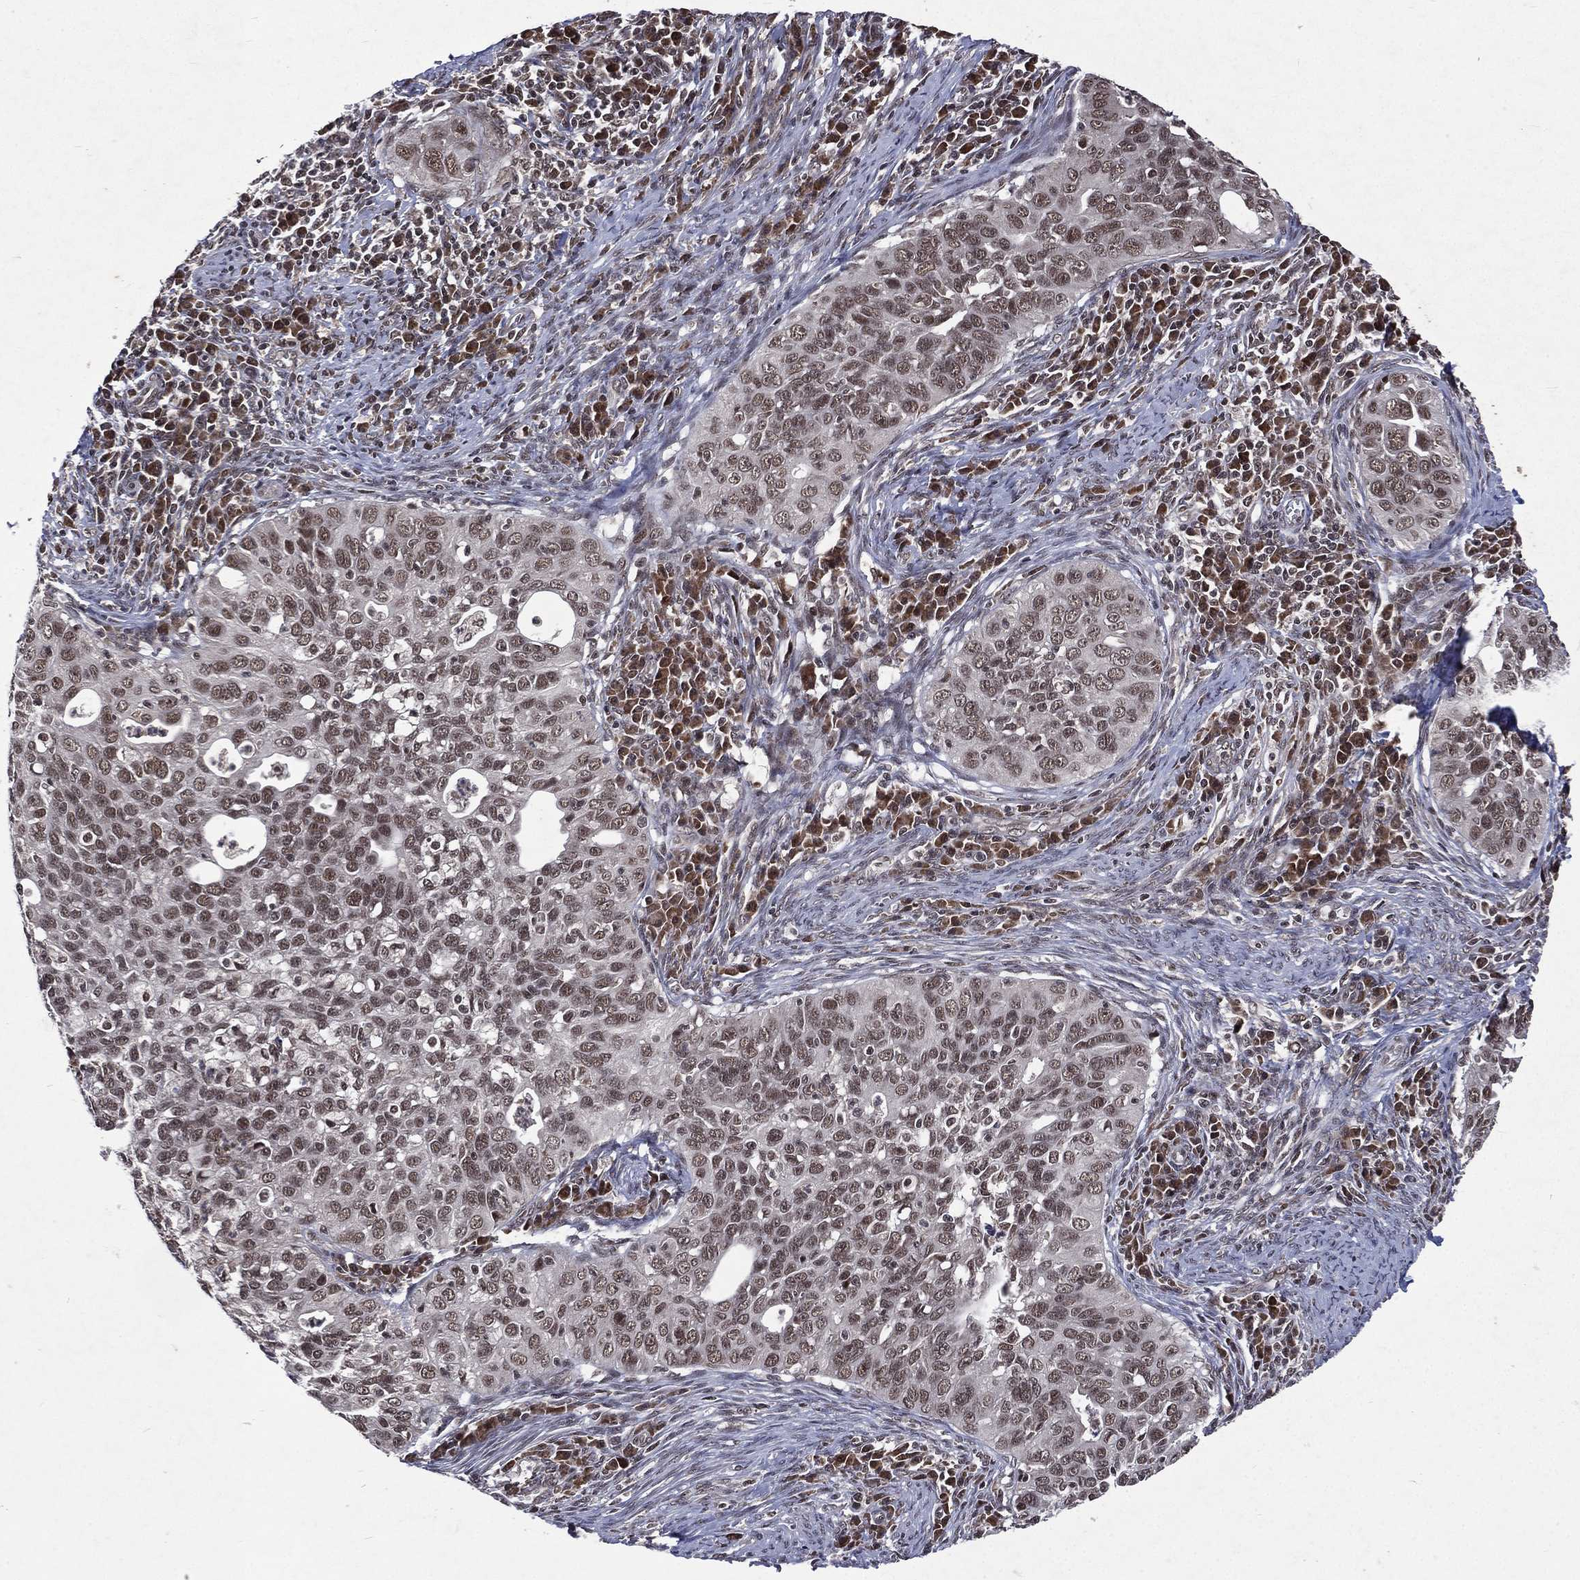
{"staining": {"intensity": "weak", "quantity": "25%-75%", "location": "nuclear"}, "tissue": "cervical cancer", "cell_type": "Tumor cells", "image_type": "cancer", "snomed": [{"axis": "morphology", "description": "Squamous cell carcinoma, NOS"}, {"axis": "topography", "description": "Cervix"}], "caption": "DAB immunohistochemical staining of cervical cancer (squamous cell carcinoma) exhibits weak nuclear protein positivity in approximately 25%-75% of tumor cells.", "gene": "DMAP1", "patient": {"sex": "female", "age": 26}}